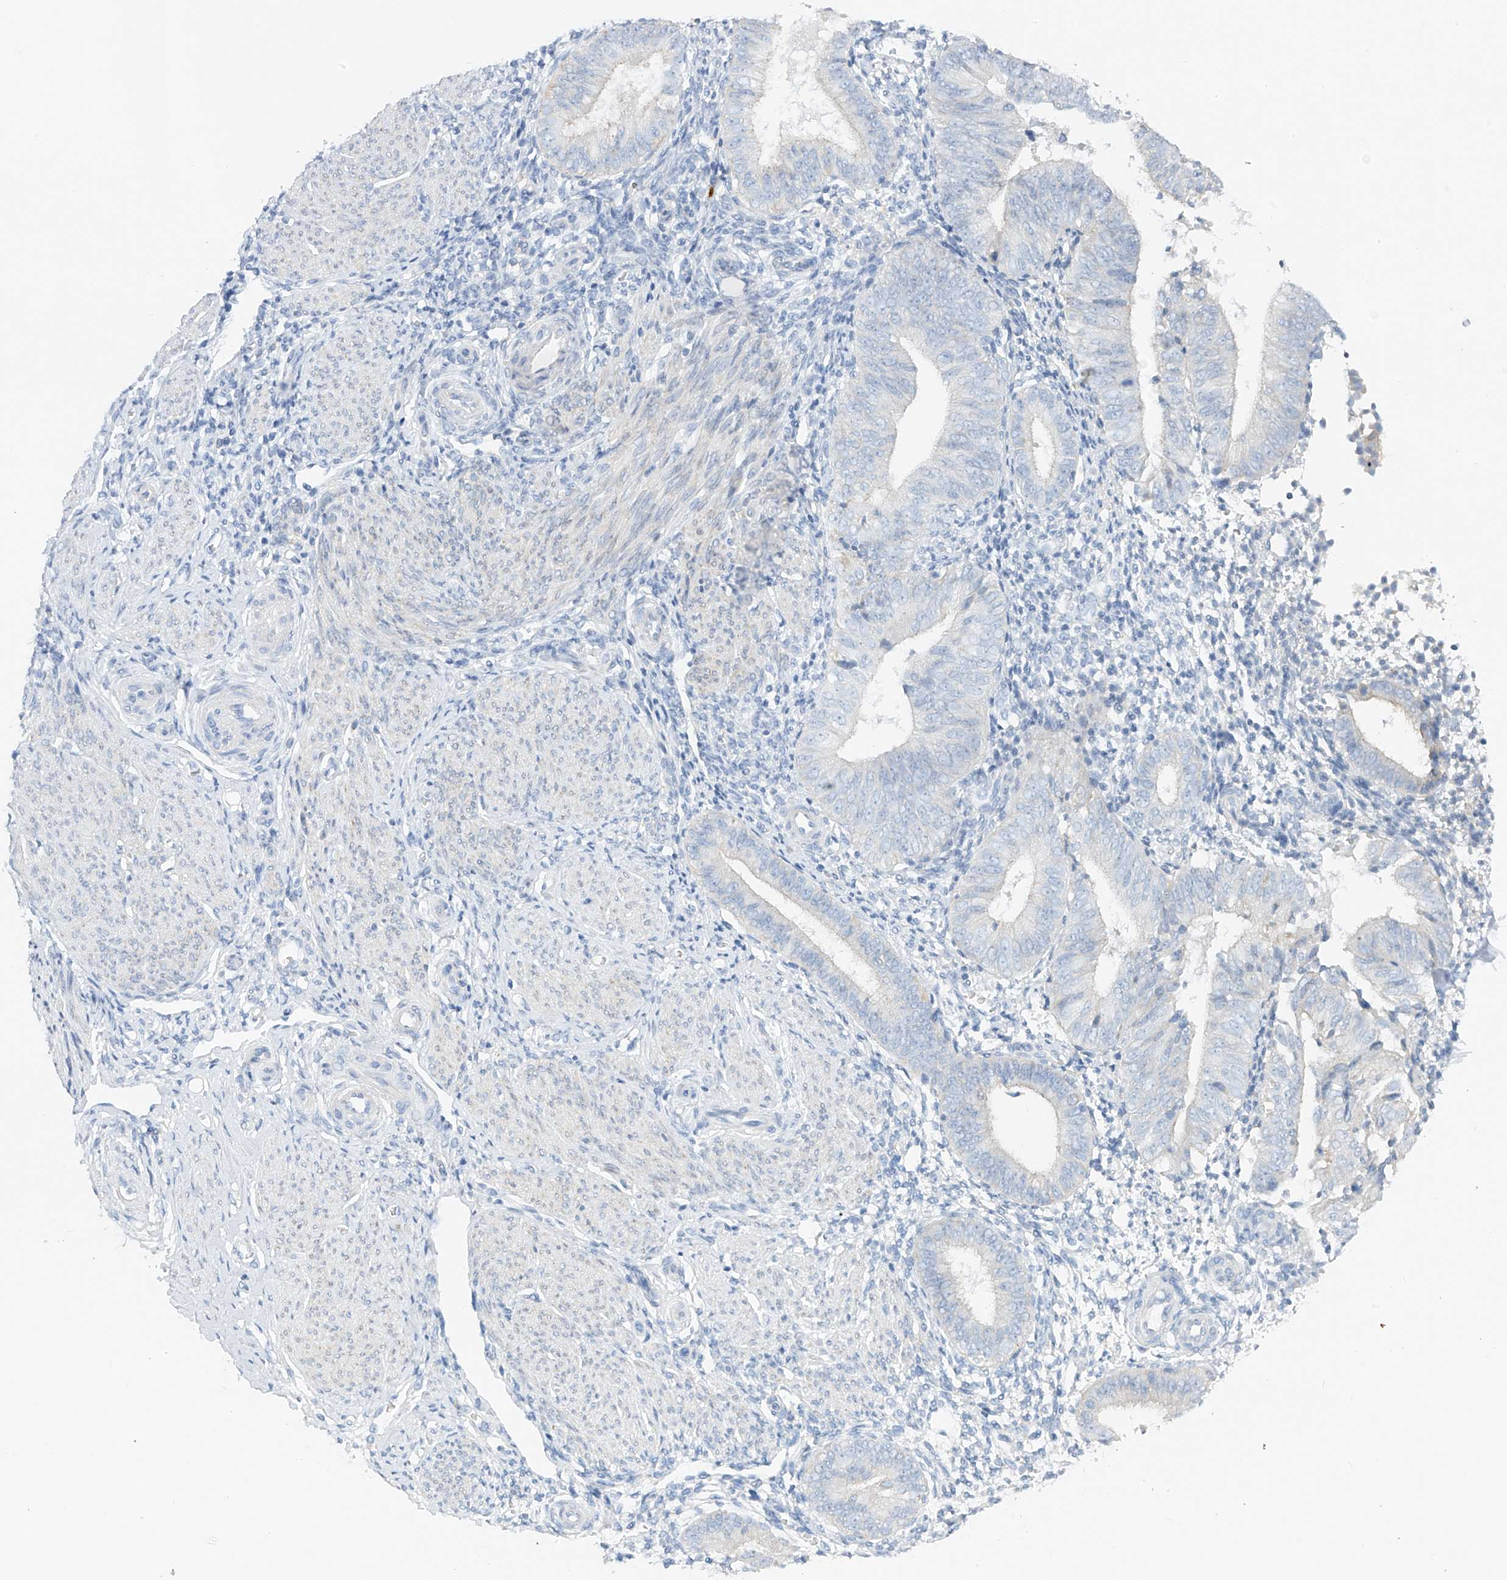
{"staining": {"intensity": "negative", "quantity": "none", "location": "none"}, "tissue": "endometrium", "cell_type": "Cells in endometrial stroma", "image_type": "normal", "snomed": [{"axis": "morphology", "description": "Normal tissue, NOS"}, {"axis": "topography", "description": "Uterus"}, {"axis": "topography", "description": "Endometrium"}], "caption": "DAB (3,3'-diaminobenzidine) immunohistochemical staining of benign human endometrium exhibits no significant expression in cells in endometrial stroma. (DAB immunohistochemistry with hematoxylin counter stain).", "gene": "POMGNT2", "patient": {"sex": "female", "age": 48}}